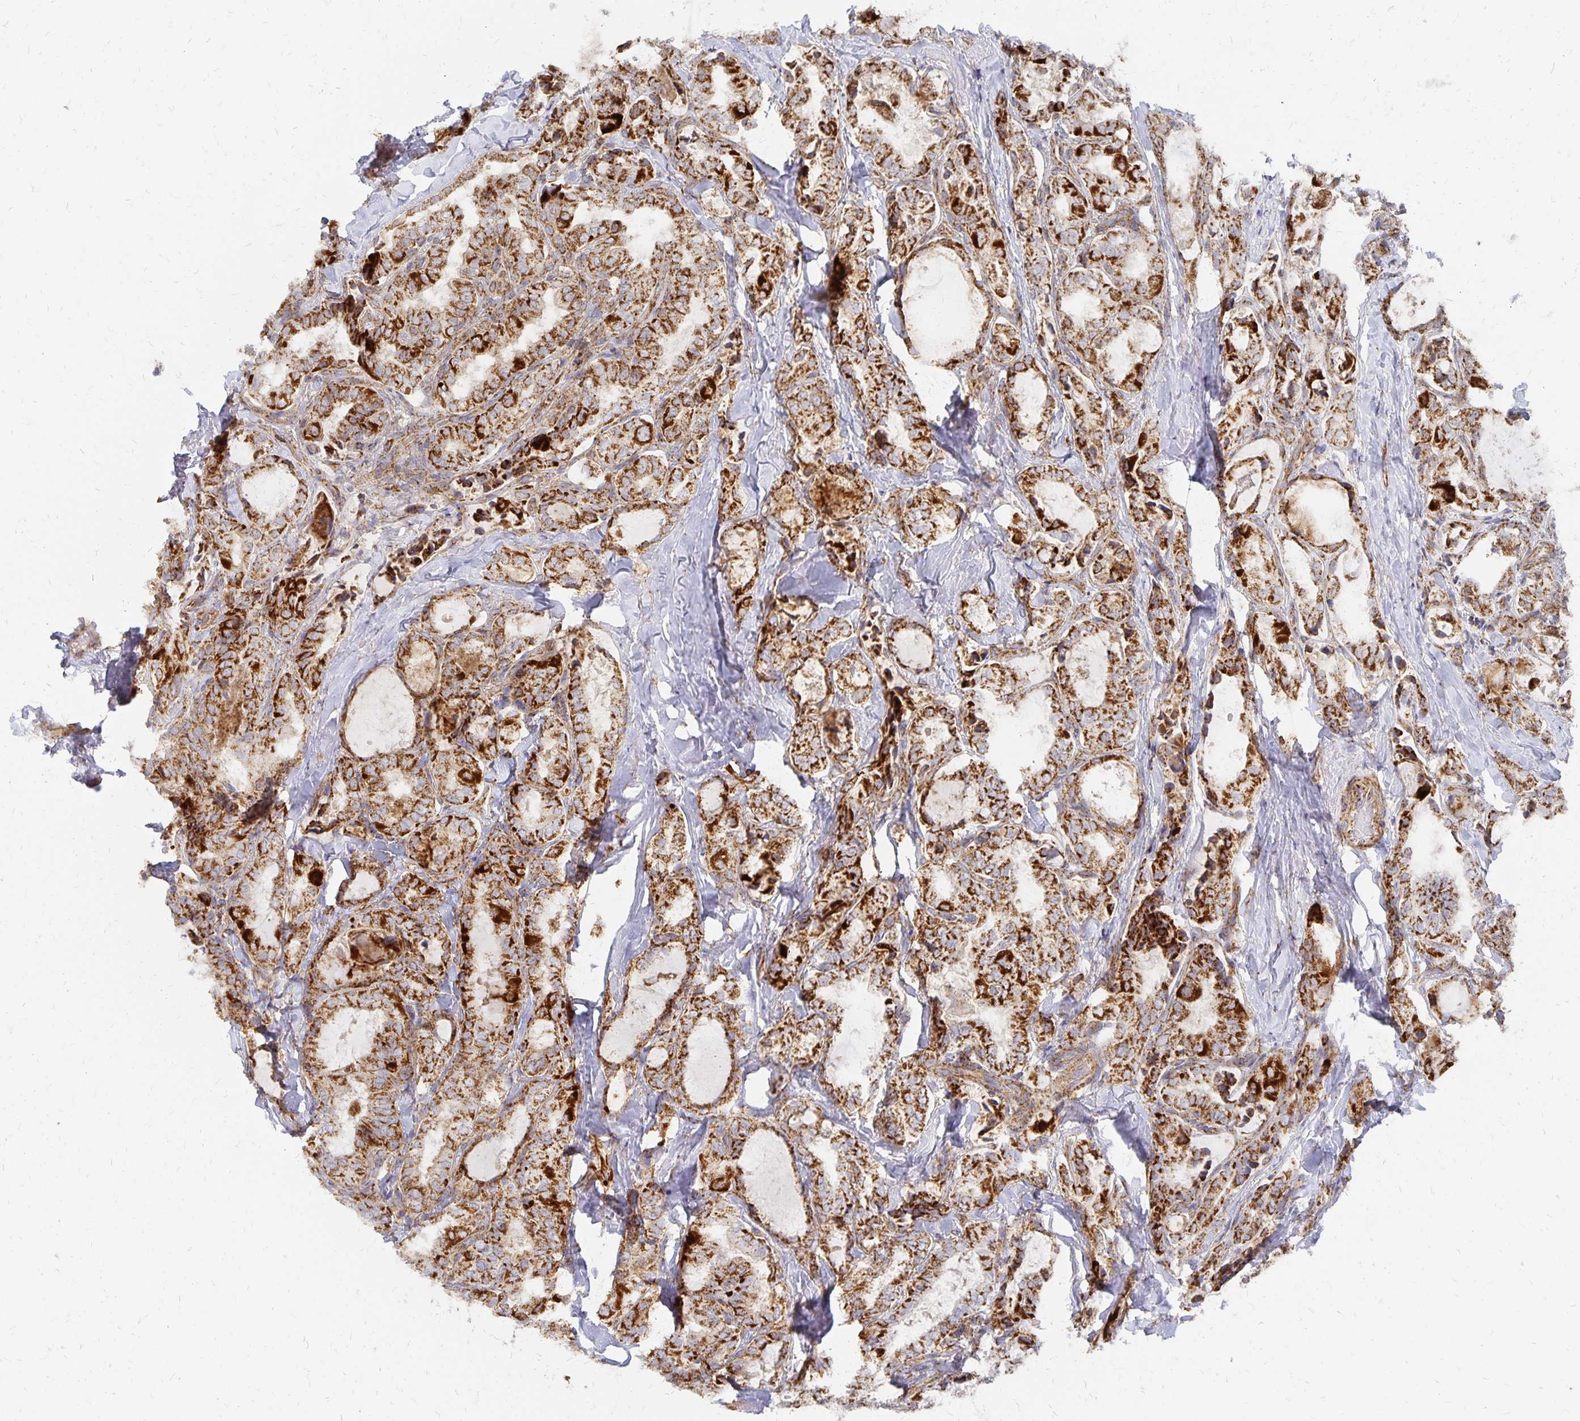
{"staining": {"intensity": "strong", "quantity": ">75%", "location": "cytoplasmic/membranous"}, "tissue": "thyroid cancer", "cell_type": "Tumor cells", "image_type": "cancer", "snomed": [{"axis": "morphology", "description": "Papillary adenocarcinoma, NOS"}, {"axis": "topography", "description": "Thyroid gland"}], "caption": "The micrograph exhibits staining of thyroid papillary adenocarcinoma, revealing strong cytoplasmic/membranous protein expression (brown color) within tumor cells.", "gene": "STOML2", "patient": {"sex": "female", "age": 75}}